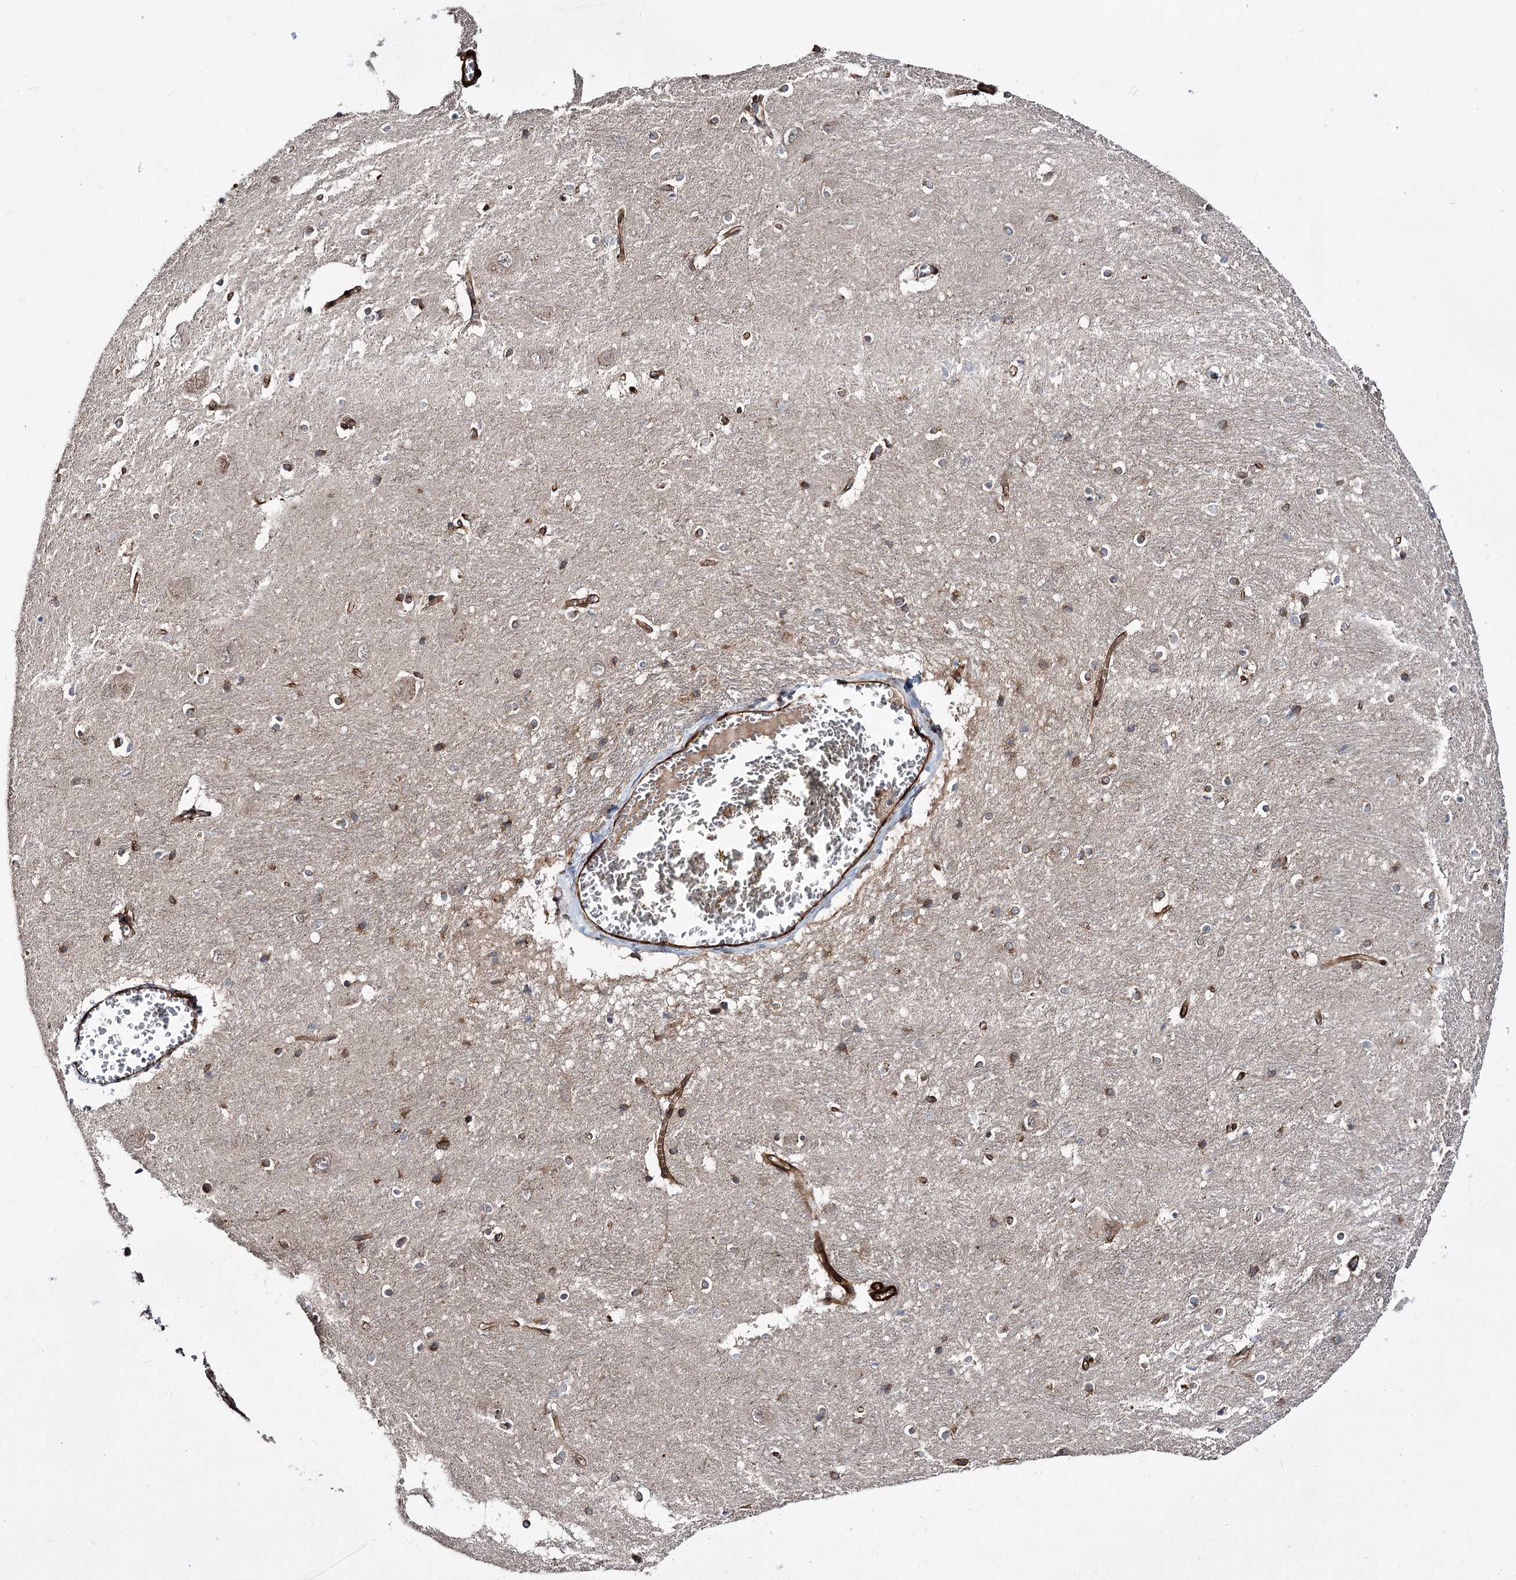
{"staining": {"intensity": "weak", "quantity": ">75%", "location": "cytoplasmic/membranous"}, "tissue": "caudate", "cell_type": "Glial cells", "image_type": "normal", "snomed": [{"axis": "morphology", "description": "Normal tissue, NOS"}, {"axis": "topography", "description": "Lateral ventricle wall"}], "caption": "The micrograph shows immunohistochemical staining of benign caudate. There is weak cytoplasmic/membranous positivity is seen in about >75% of glial cells.", "gene": "MYO1C", "patient": {"sex": "male", "age": 37}}